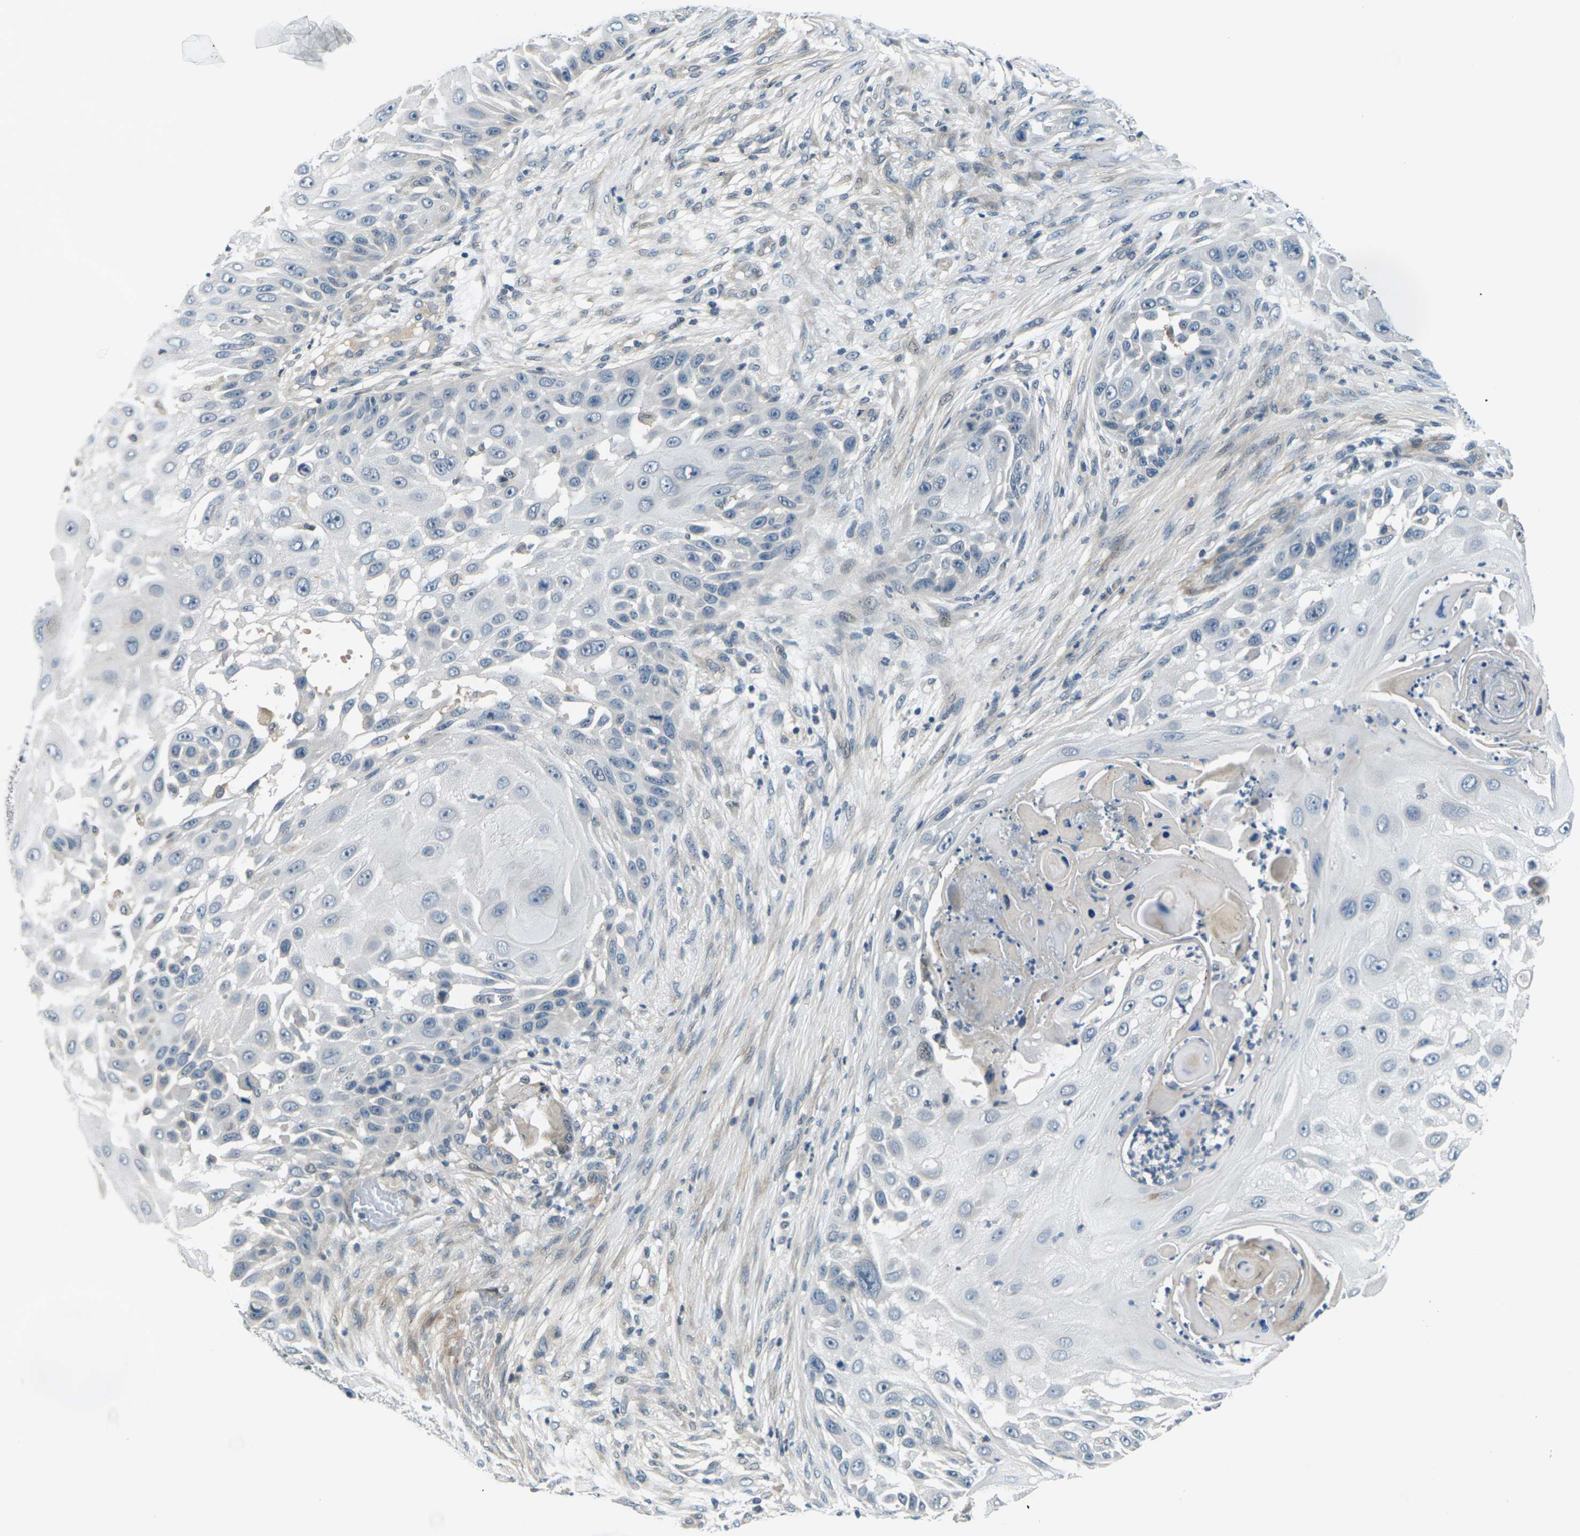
{"staining": {"intensity": "negative", "quantity": "none", "location": "none"}, "tissue": "skin cancer", "cell_type": "Tumor cells", "image_type": "cancer", "snomed": [{"axis": "morphology", "description": "Squamous cell carcinoma, NOS"}, {"axis": "topography", "description": "Skin"}], "caption": "A histopathology image of human skin cancer is negative for staining in tumor cells.", "gene": "SLC13A3", "patient": {"sex": "female", "age": 44}}